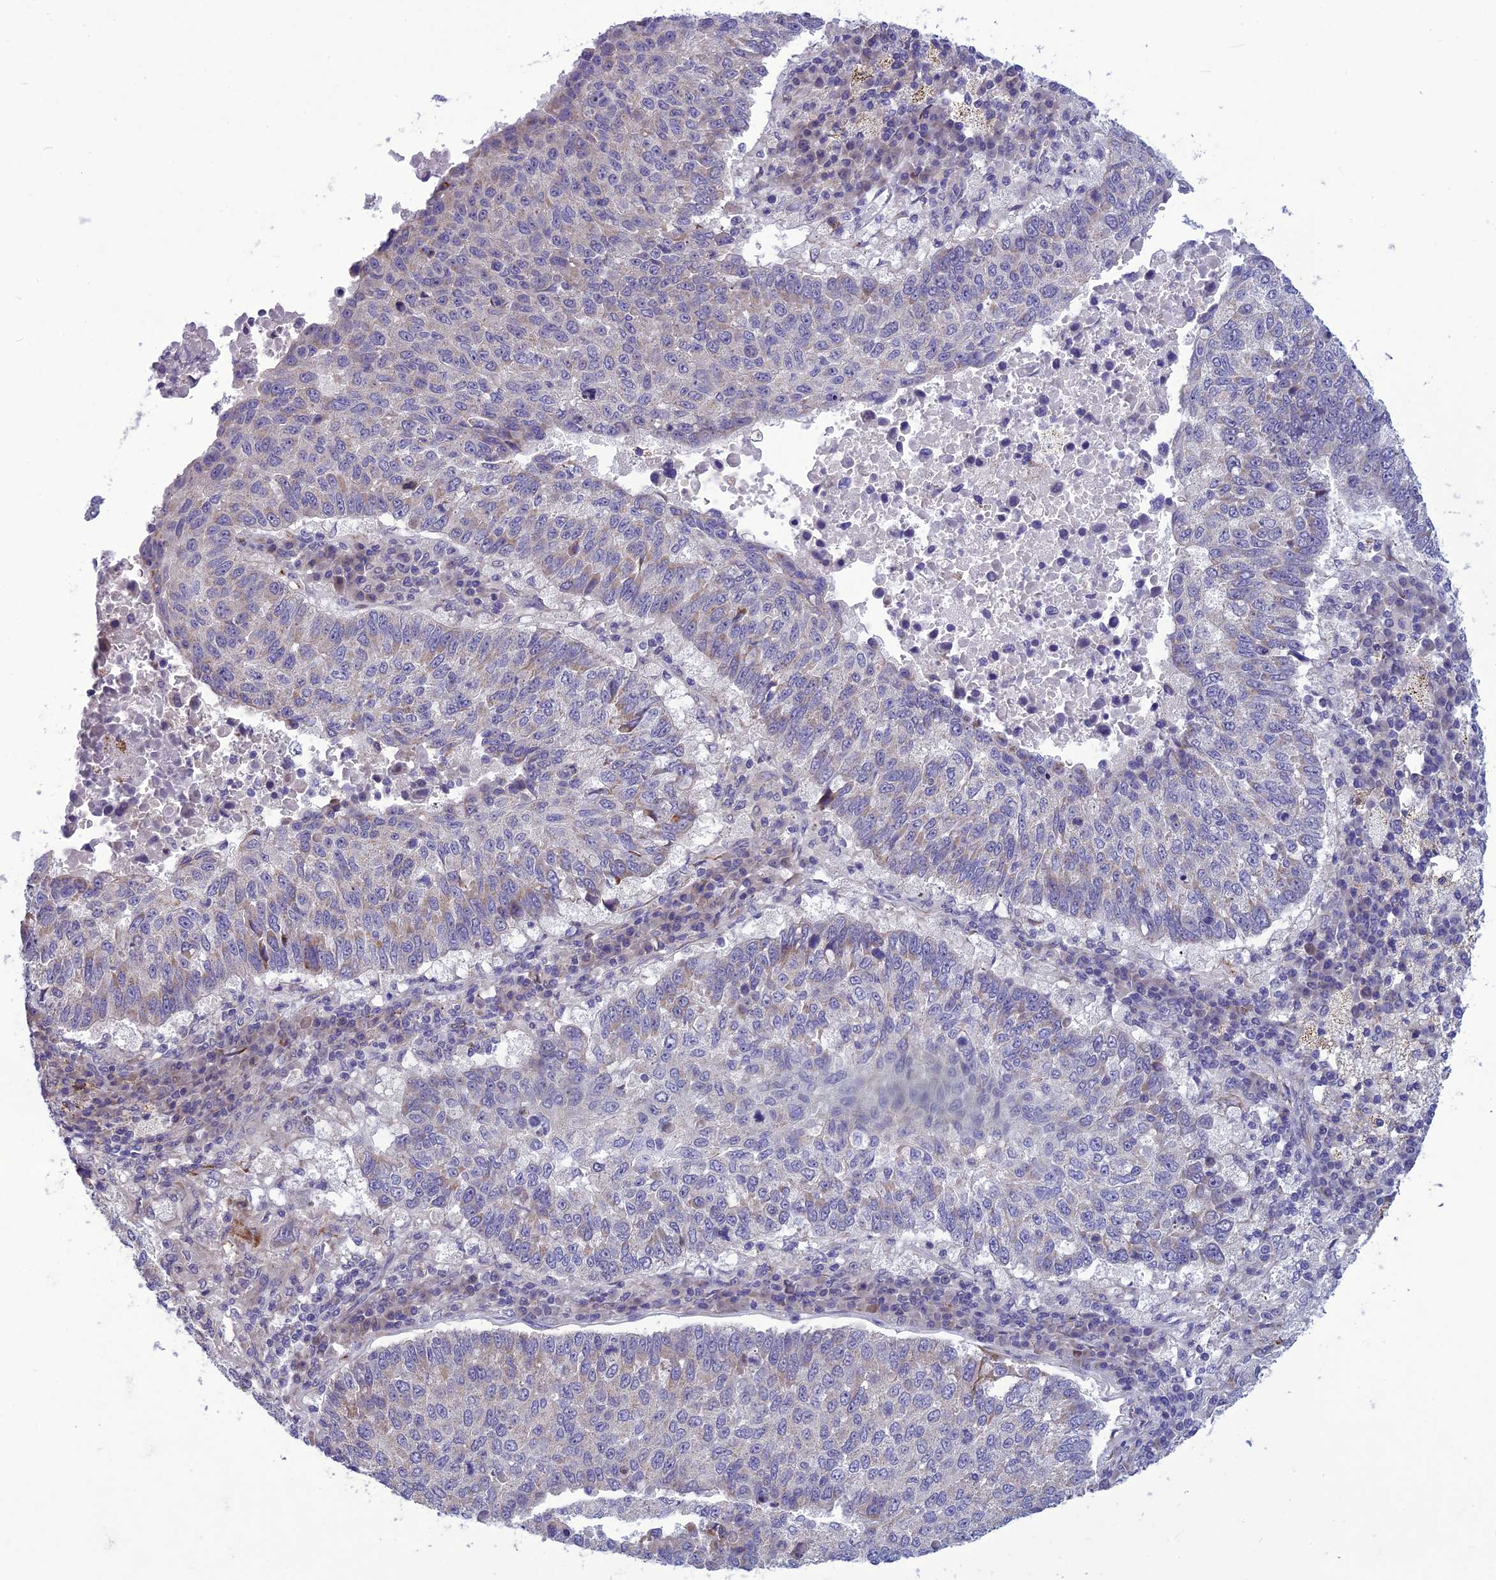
{"staining": {"intensity": "negative", "quantity": "none", "location": "none"}, "tissue": "lung cancer", "cell_type": "Tumor cells", "image_type": "cancer", "snomed": [{"axis": "morphology", "description": "Squamous cell carcinoma, NOS"}, {"axis": "topography", "description": "Lung"}], "caption": "High magnification brightfield microscopy of lung cancer (squamous cell carcinoma) stained with DAB (brown) and counterstained with hematoxylin (blue): tumor cells show no significant staining.", "gene": "PSMF1", "patient": {"sex": "male", "age": 73}}